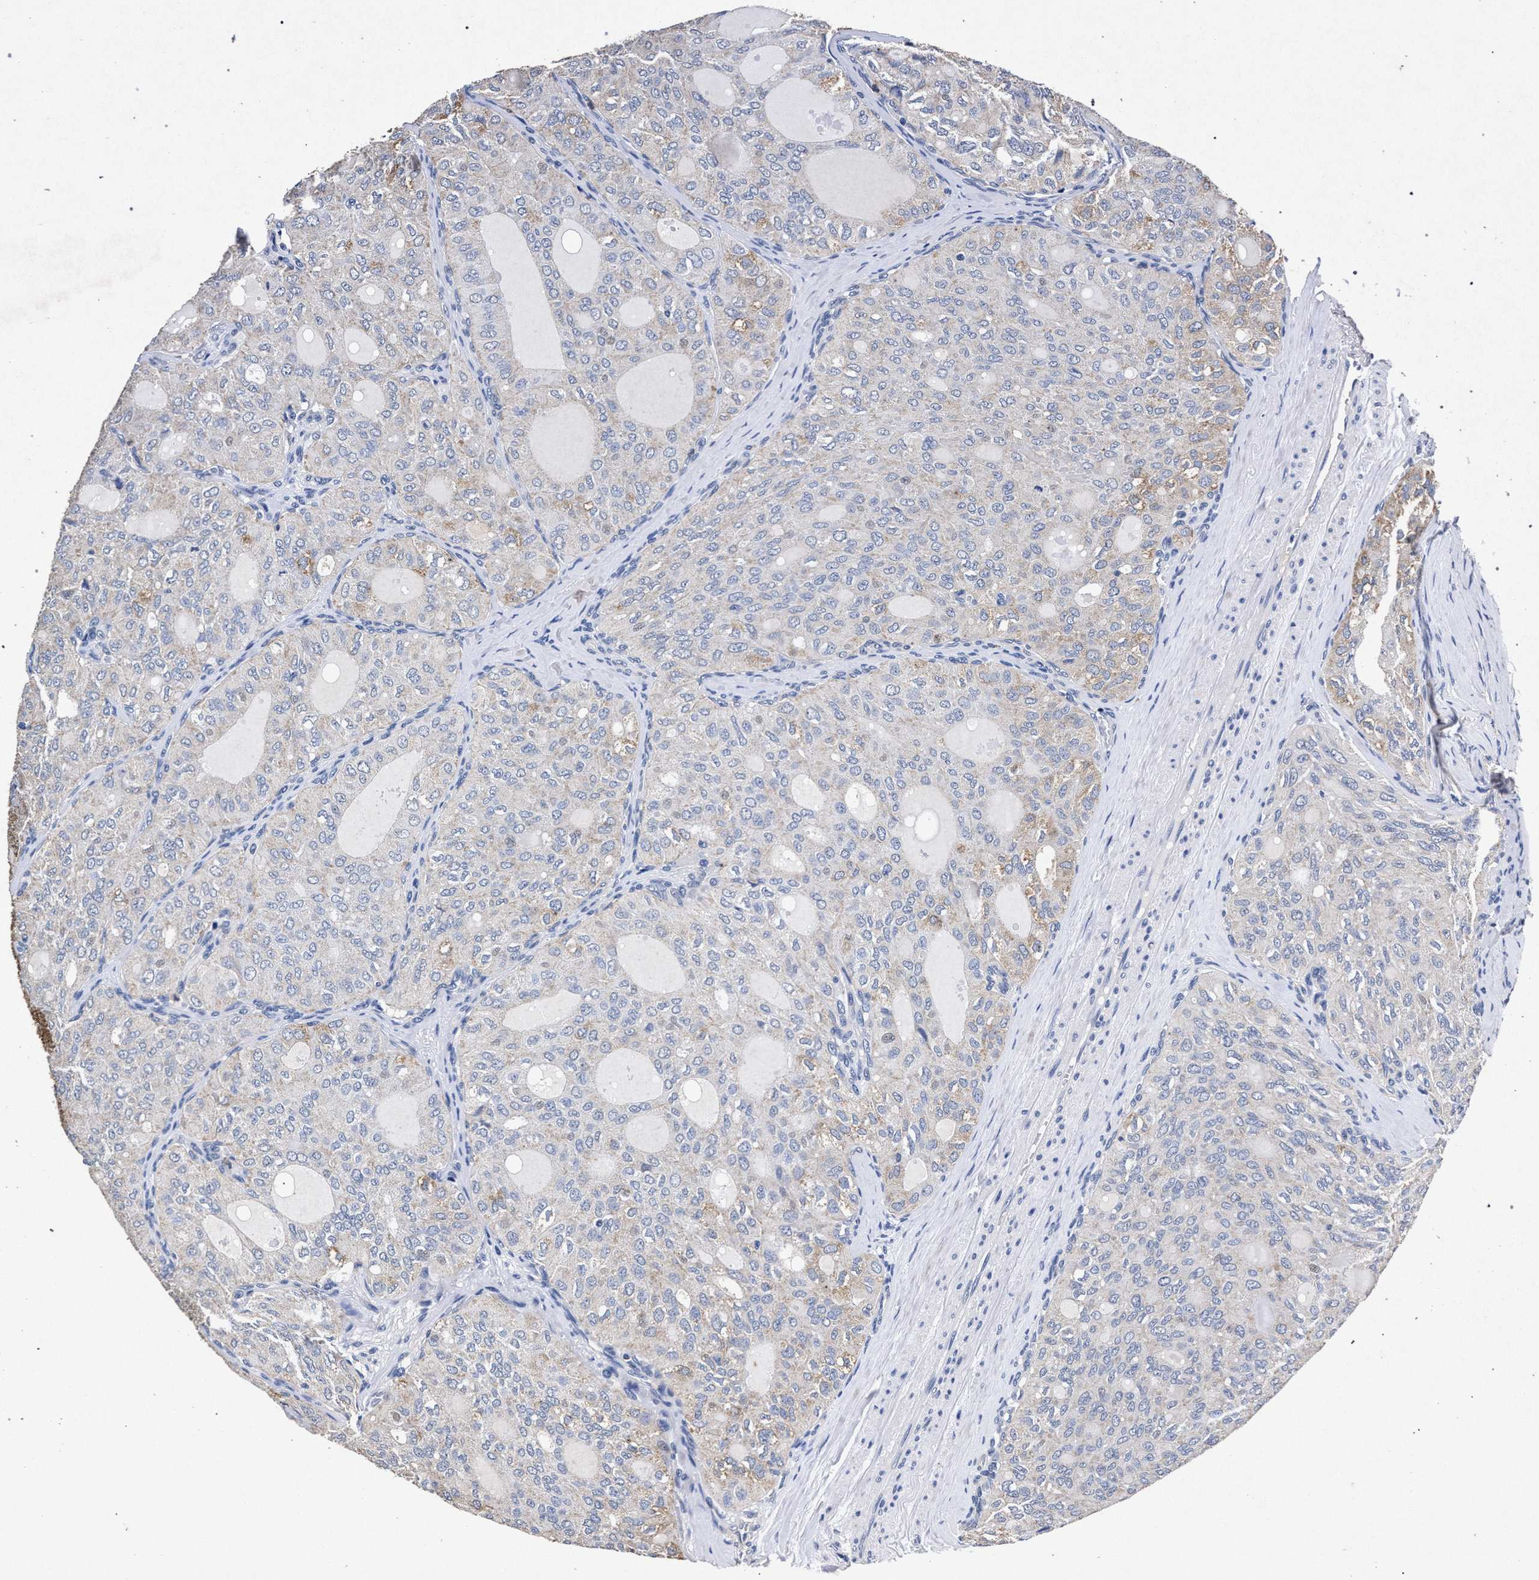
{"staining": {"intensity": "negative", "quantity": "none", "location": "none"}, "tissue": "thyroid cancer", "cell_type": "Tumor cells", "image_type": "cancer", "snomed": [{"axis": "morphology", "description": "Follicular adenoma carcinoma, NOS"}, {"axis": "topography", "description": "Thyroid gland"}], "caption": "The histopathology image reveals no significant positivity in tumor cells of thyroid follicular adenoma carcinoma.", "gene": "ATP1A2", "patient": {"sex": "male", "age": 75}}